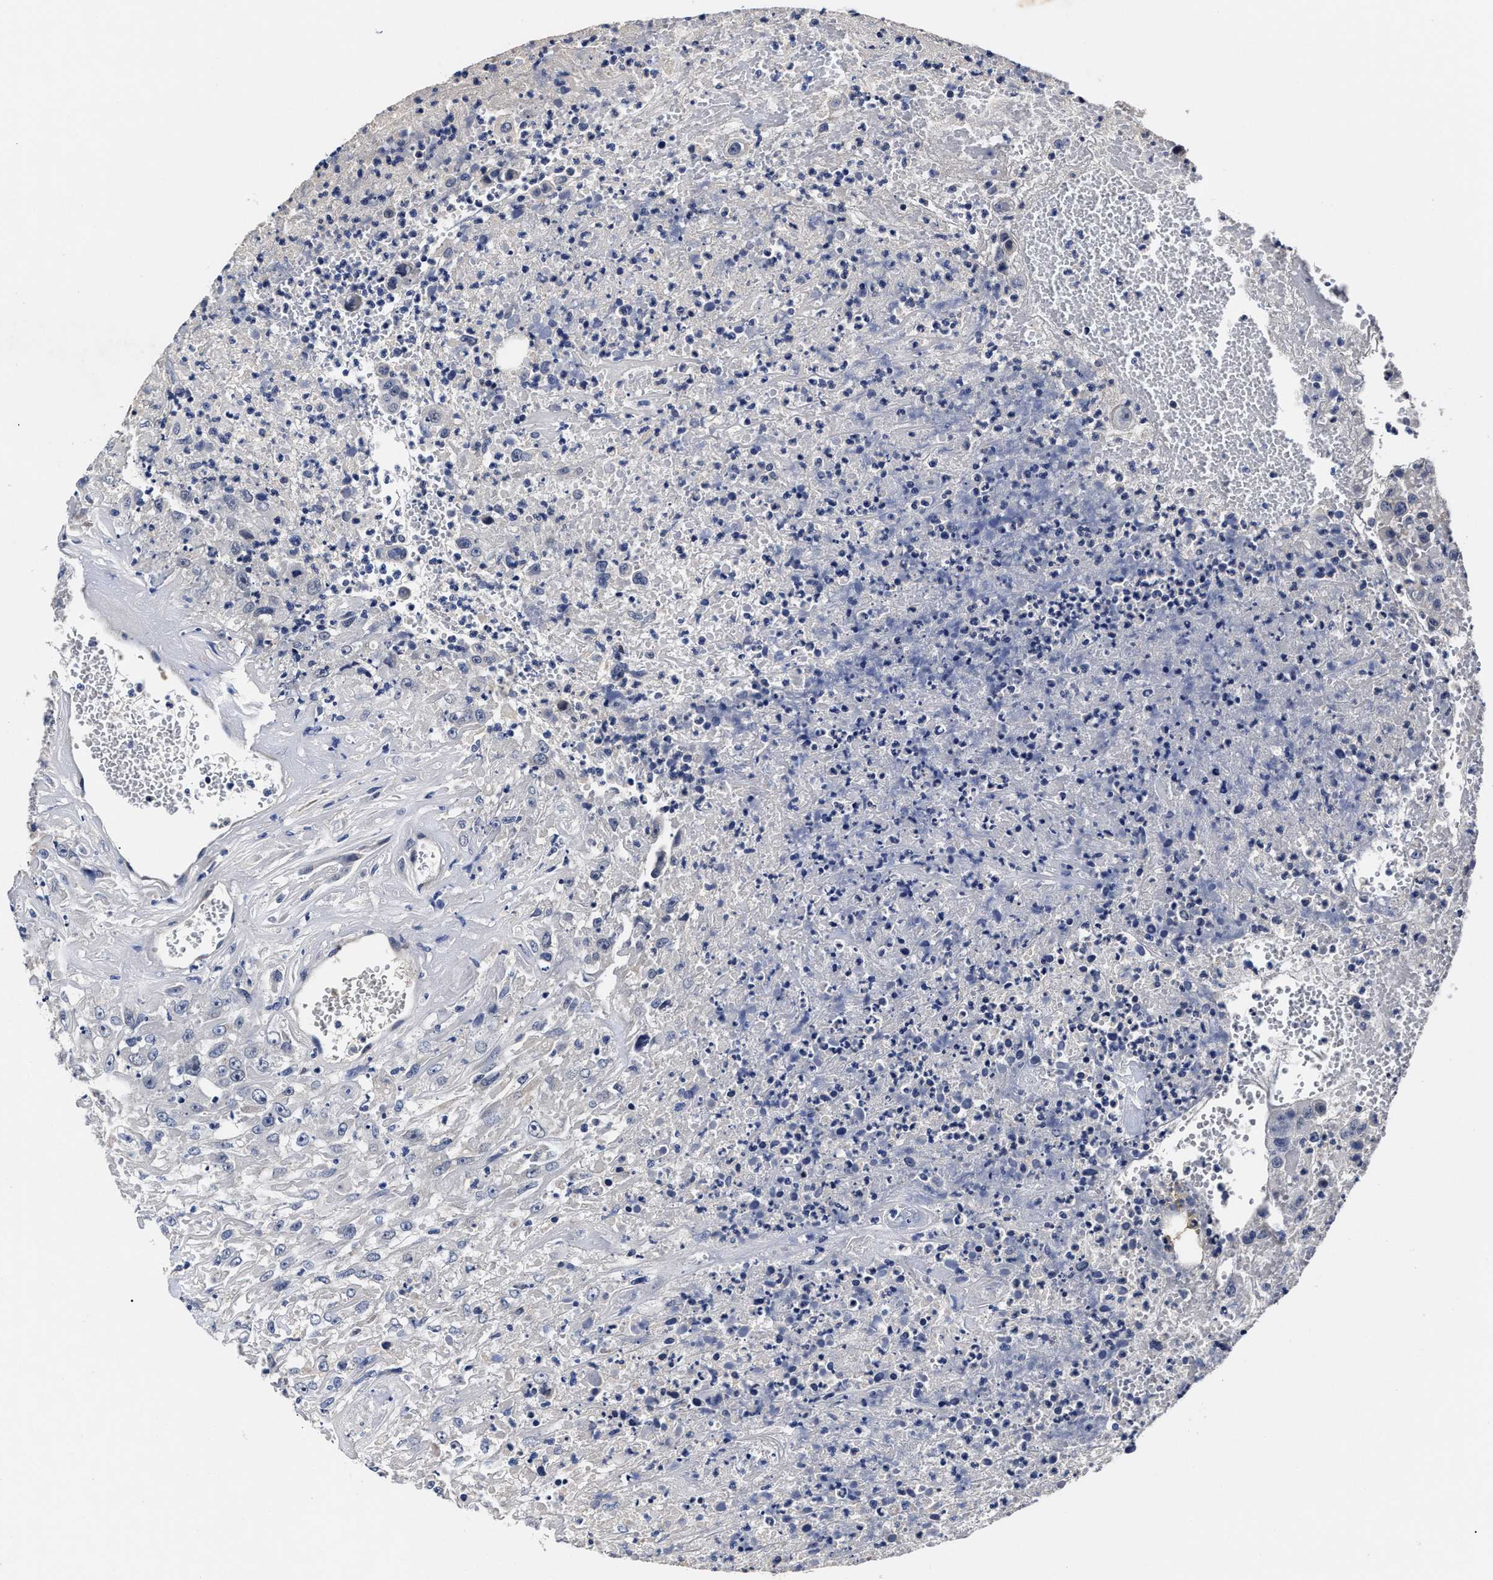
{"staining": {"intensity": "negative", "quantity": "none", "location": "none"}, "tissue": "urothelial cancer", "cell_type": "Tumor cells", "image_type": "cancer", "snomed": [{"axis": "morphology", "description": "Urothelial carcinoma, High grade"}, {"axis": "topography", "description": "Urinary bladder"}], "caption": "Protein analysis of urothelial cancer exhibits no significant staining in tumor cells.", "gene": "OLFML2A", "patient": {"sex": "male", "age": 46}}